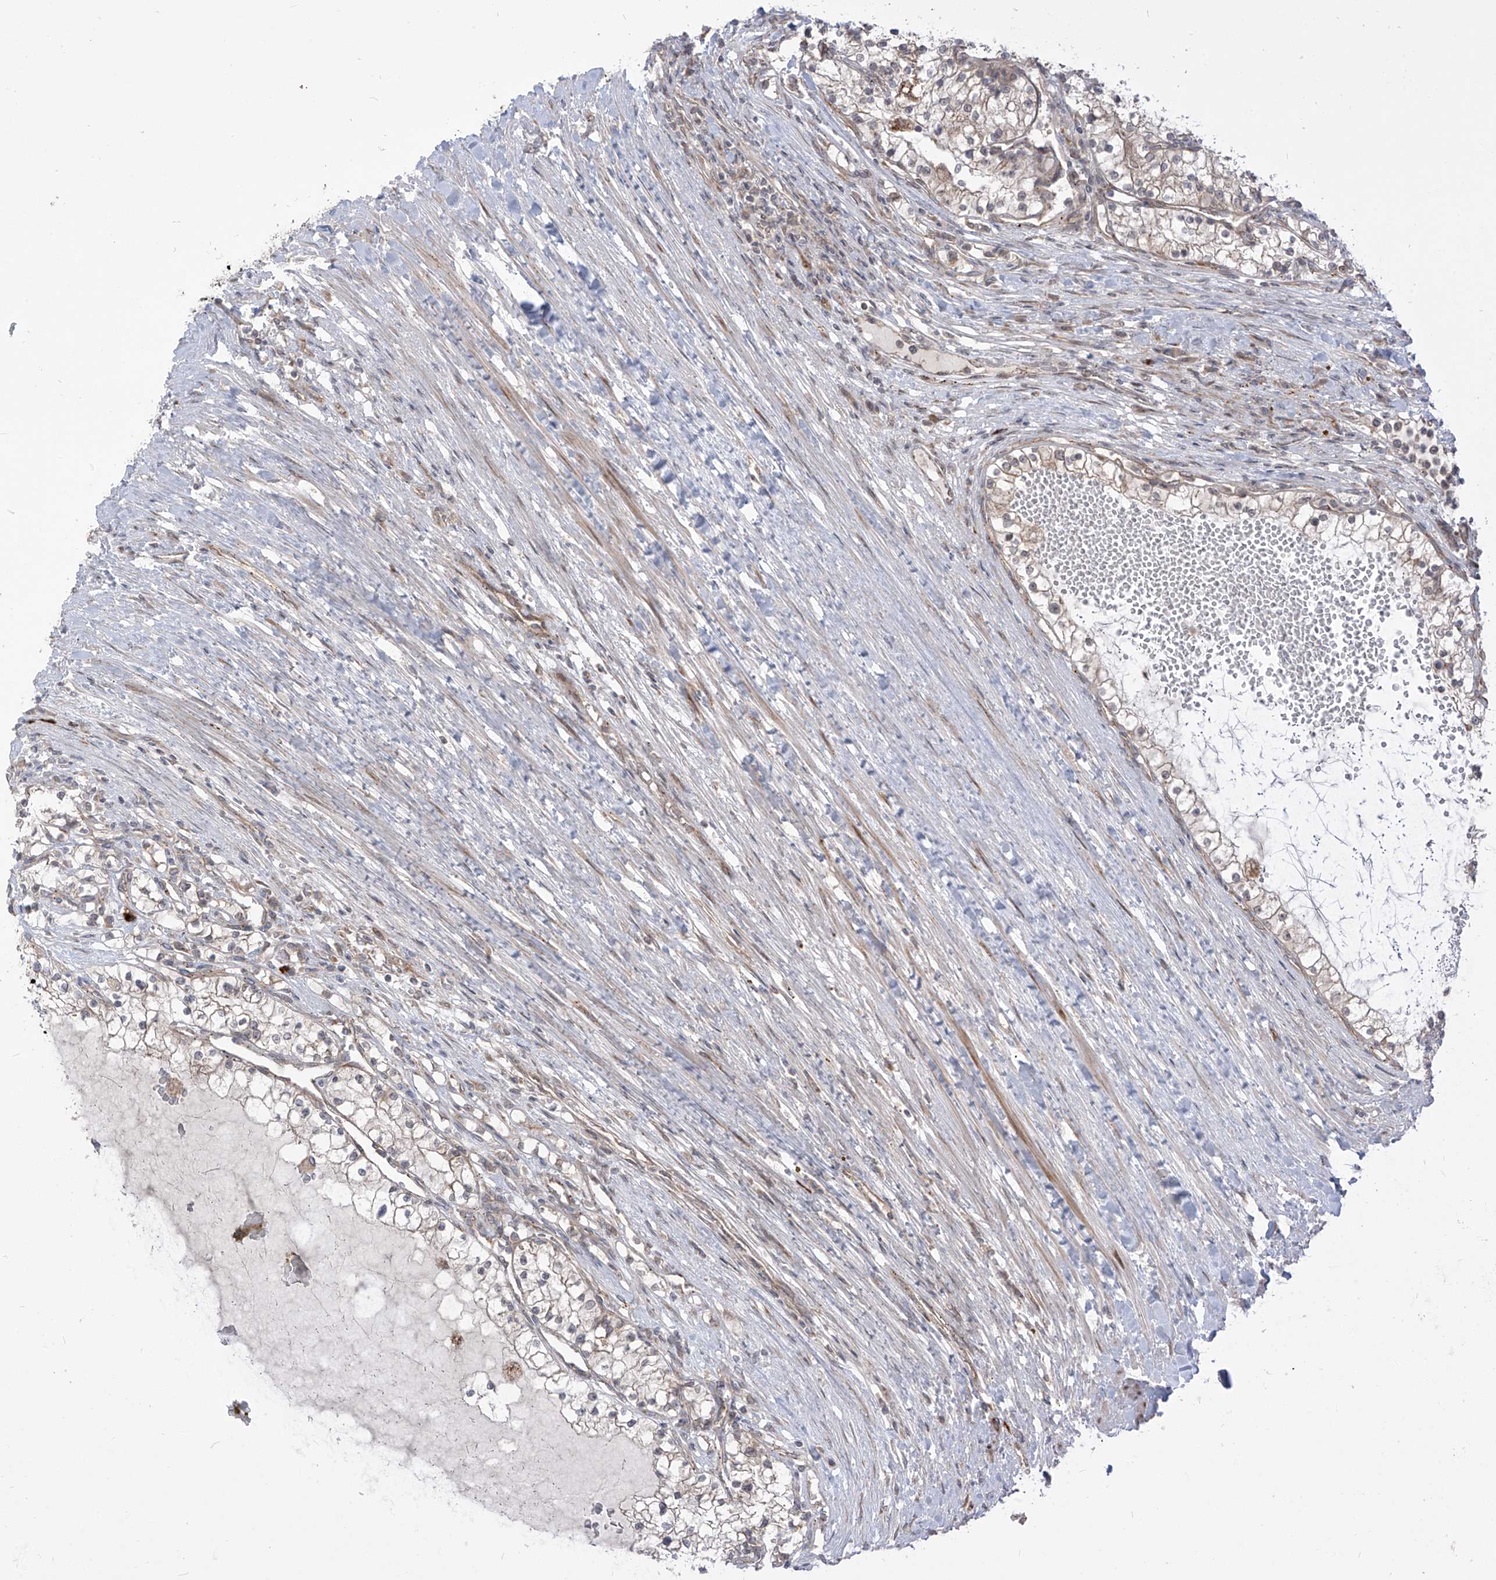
{"staining": {"intensity": "weak", "quantity": "25%-75%", "location": "cytoplasmic/membranous"}, "tissue": "renal cancer", "cell_type": "Tumor cells", "image_type": "cancer", "snomed": [{"axis": "morphology", "description": "Normal tissue, NOS"}, {"axis": "morphology", "description": "Adenocarcinoma, NOS"}, {"axis": "topography", "description": "Kidney"}], "caption": "Protein expression analysis of renal adenocarcinoma displays weak cytoplasmic/membranous staining in about 25%-75% of tumor cells.", "gene": "TRIM67", "patient": {"sex": "male", "age": 68}}